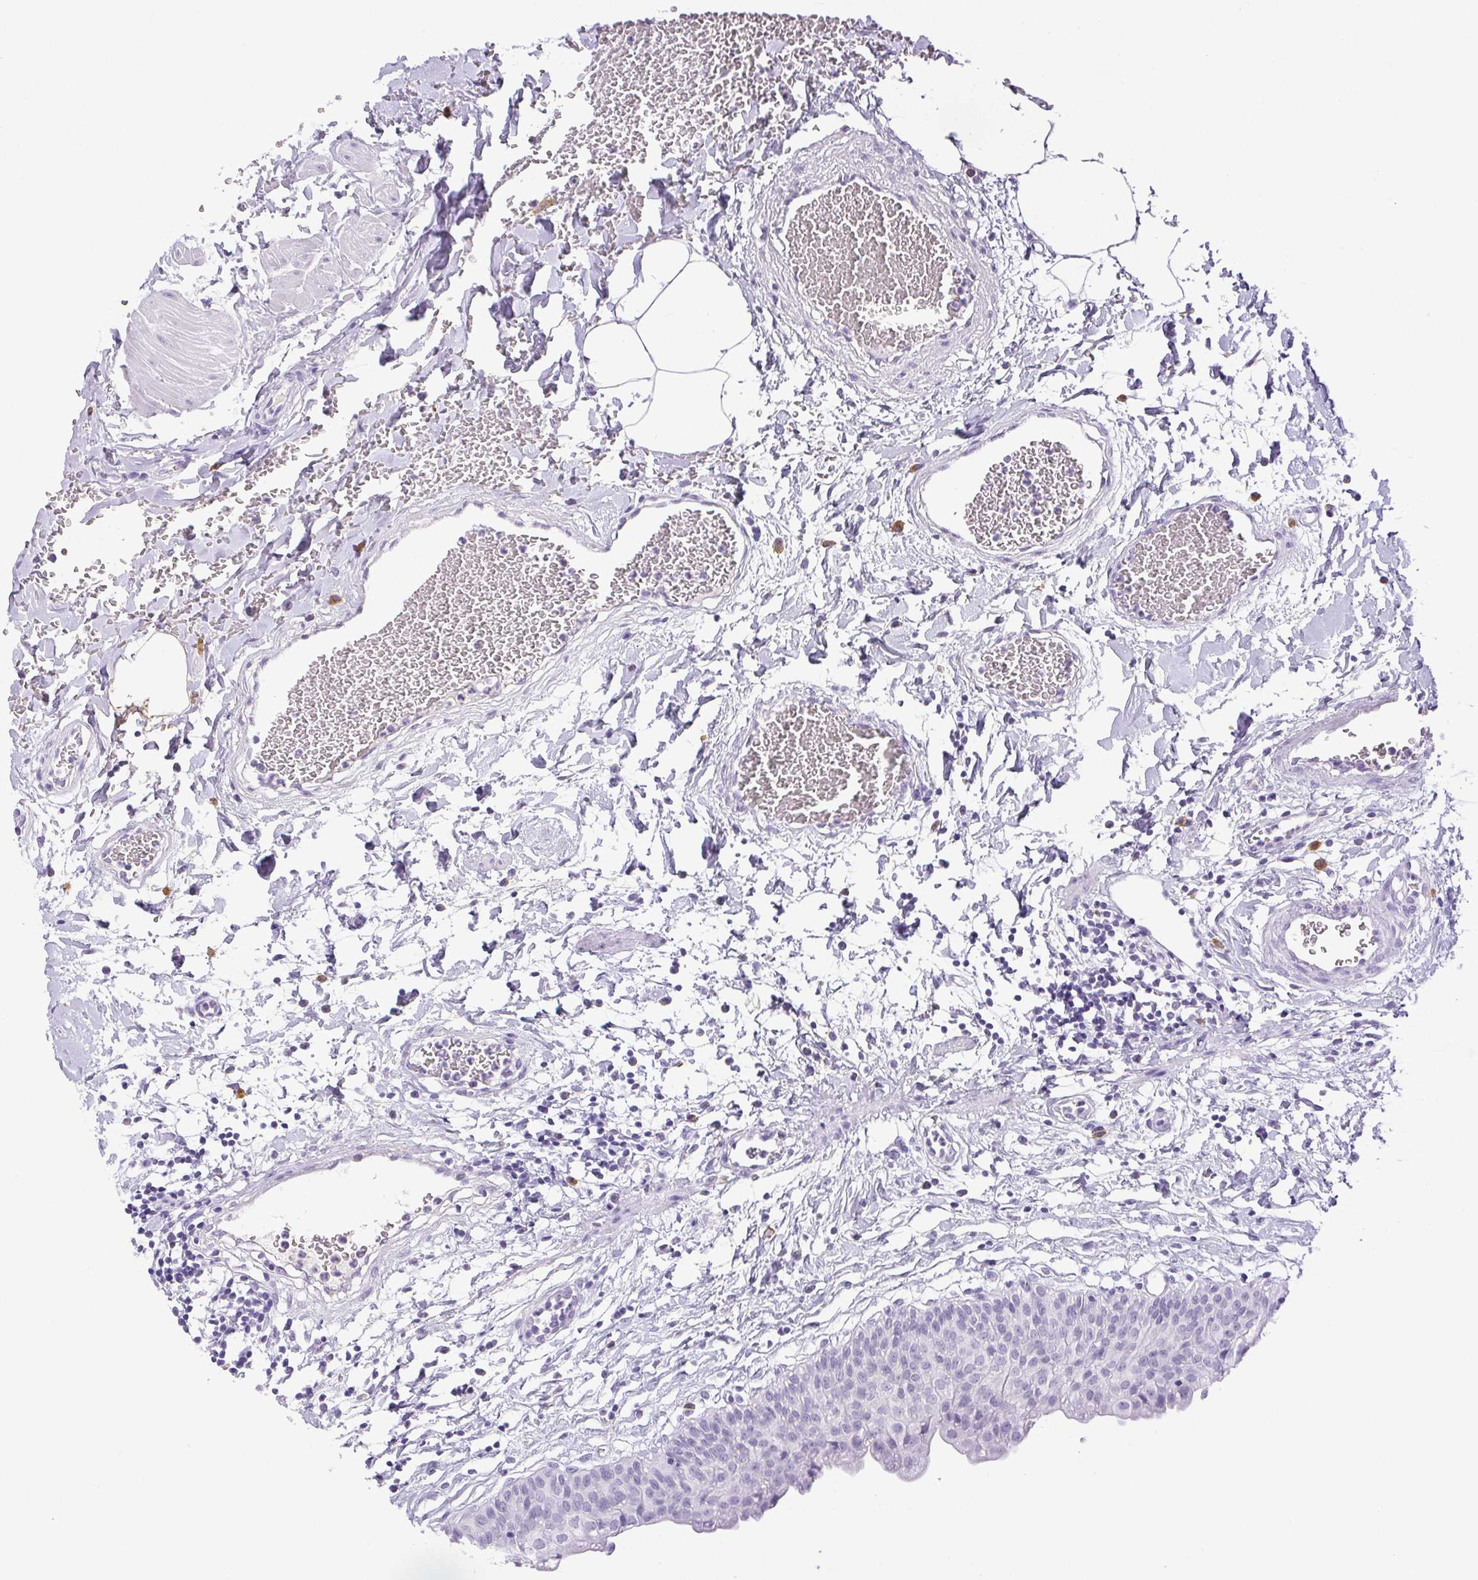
{"staining": {"intensity": "negative", "quantity": "none", "location": "none"}, "tissue": "urinary bladder", "cell_type": "Urothelial cells", "image_type": "normal", "snomed": [{"axis": "morphology", "description": "Normal tissue, NOS"}, {"axis": "topography", "description": "Urinary bladder"}], "caption": "Protein analysis of normal urinary bladder exhibits no significant staining in urothelial cells. The staining was performed using DAB to visualize the protein expression in brown, while the nuclei were stained in blue with hematoxylin (Magnification: 20x).", "gene": "PAPPA2", "patient": {"sex": "male", "age": 55}}